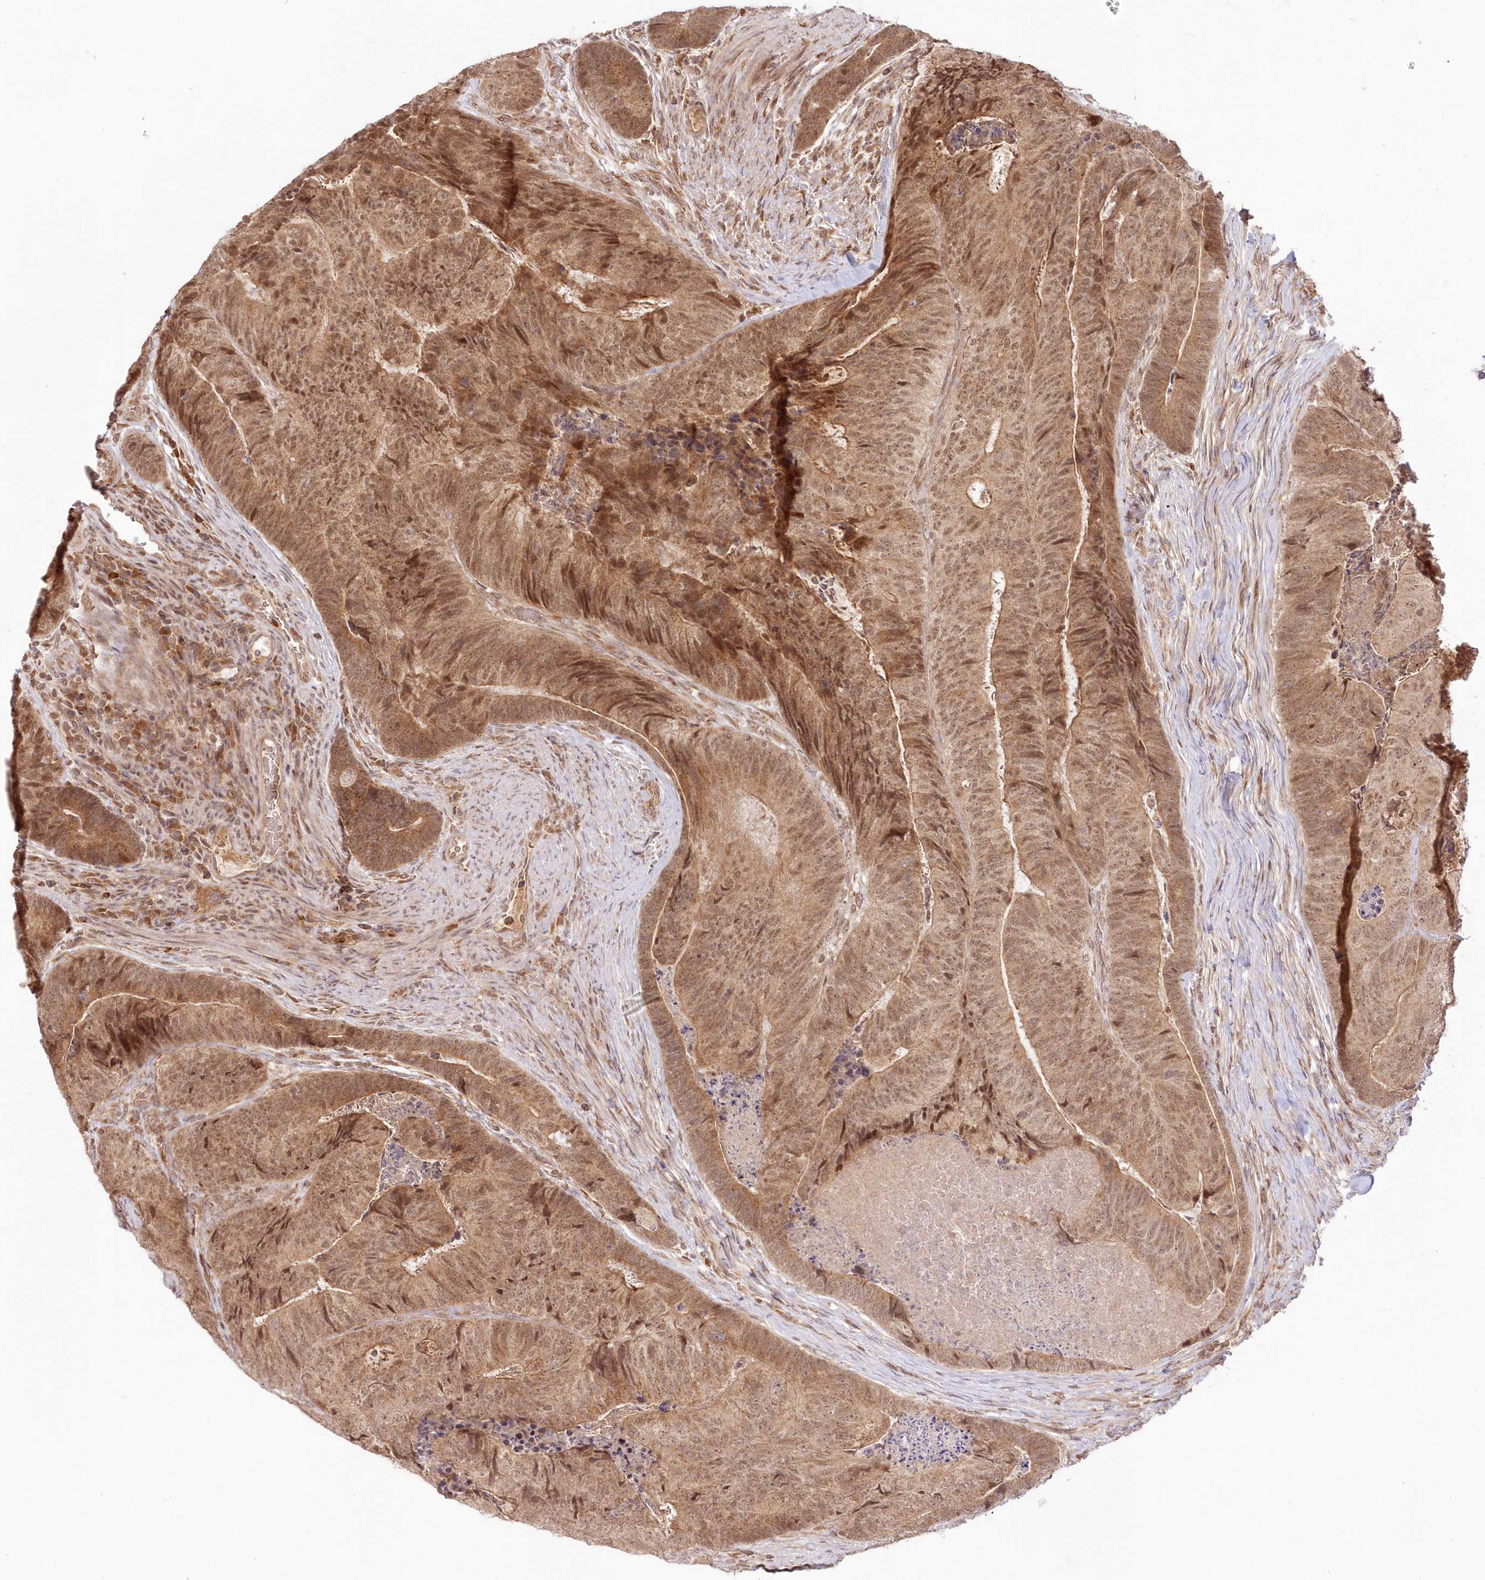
{"staining": {"intensity": "moderate", "quantity": ">75%", "location": "cytoplasmic/membranous,nuclear"}, "tissue": "colorectal cancer", "cell_type": "Tumor cells", "image_type": "cancer", "snomed": [{"axis": "morphology", "description": "Adenocarcinoma, NOS"}, {"axis": "topography", "description": "Colon"}], "caption": "Immunohistochemical staining of human colorectal cancer (adenocarcinoma) shows medium levels of moderate cytoplasmic/membranous and nuclear expression in approximately >75% of tumor cells. (brown staining indicates protein expression, while blue staining denotes nuclei).", "gene": "MTMR3", "patient": {"sex": "female", "age": 67}}